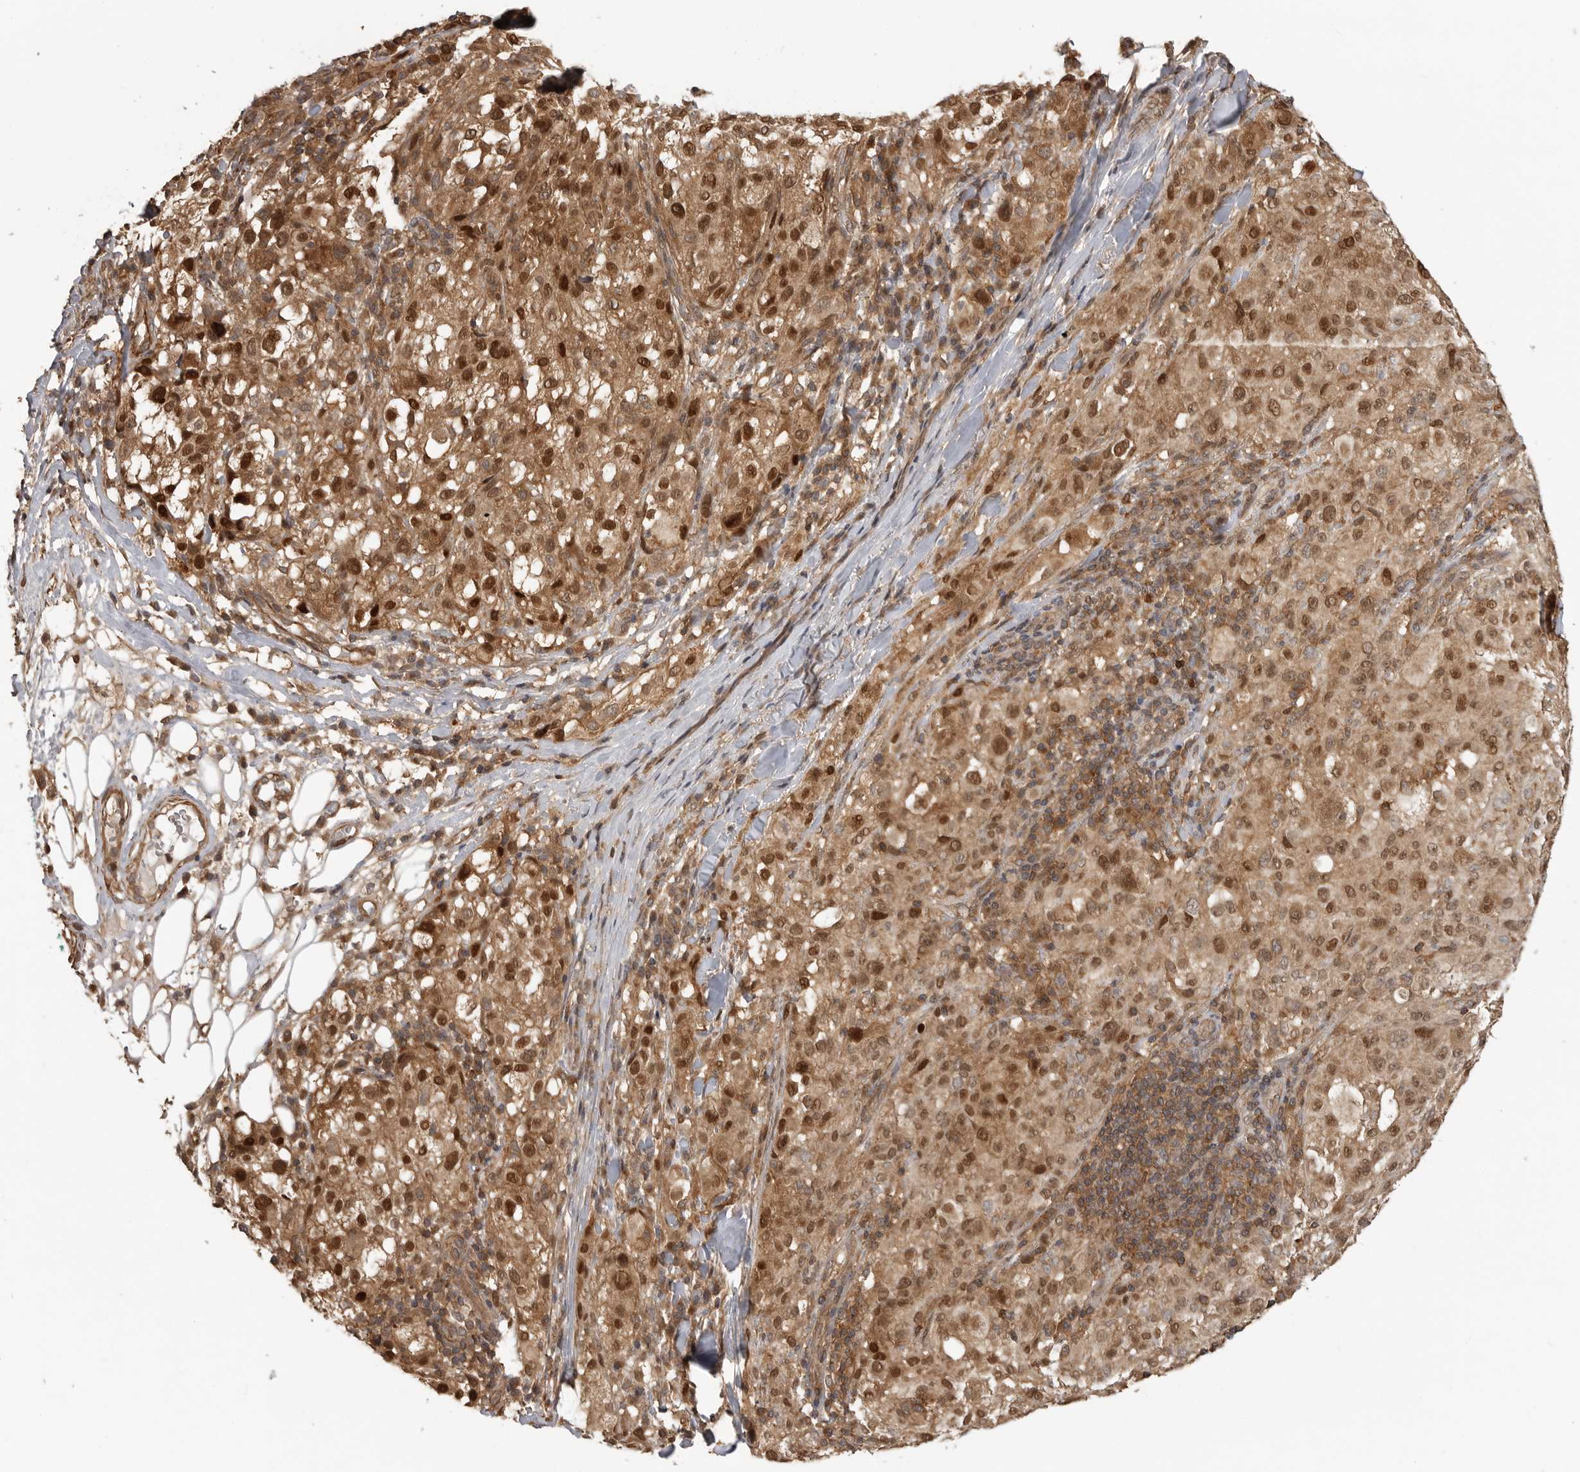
{"staining": {"intensity": "strong", "quantity": "25%-75%", "location": "cytoplasmic/membranous,nuclear"}, "tissue": "melanoma", "cell_type": "Tumor cells", "image_type": "cancer", "snomed": [{"axis": "morphology", "description": "Necrosis, NOS"}, {"axis": "morphology", "description": "Malignant melanoma, NOS"}, {"axis": "topography", "description": "Skin"}], "caption": "A micrograph of human melanoma stained for a protein shows strong cytoplasmic/membranous and nuclear brown staining in tumor cells.", "gene": "ERN1", "patient": {"sex": "female", "age": 87}}